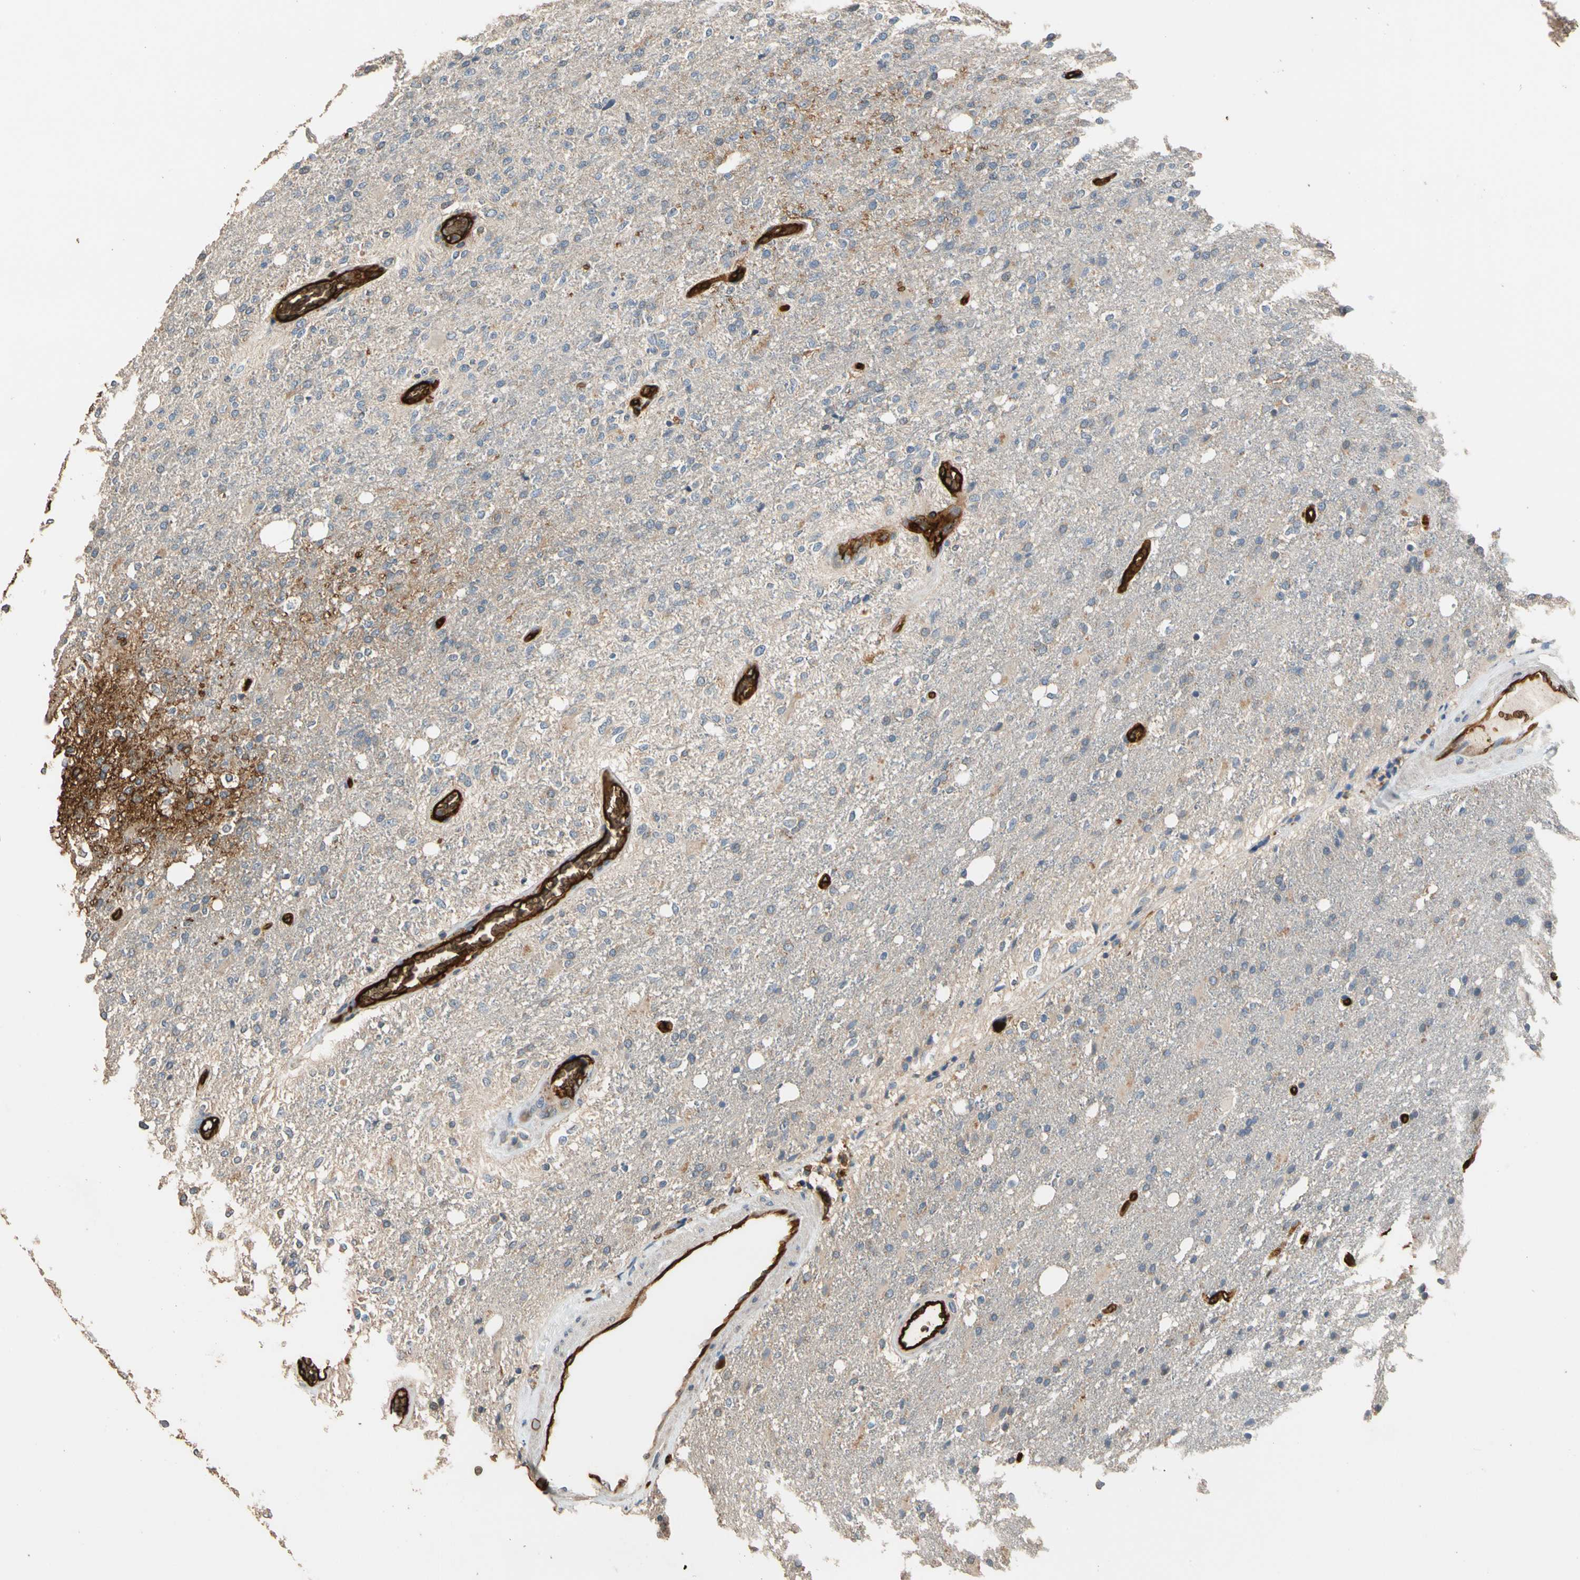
{"staining": {"intensity": "weak", "quantity": "<25%", "location": "cytoplasmic/membranous"}, "tissue": "glioma", "cell_type": "Tumor cells", "image_type": "cancer", "snomed": [{"axis": "morphology", "description": "Normal tissue, NOS"}, {"axis": "morphology", "description": "Glioma, malignant, High grade"}, {"axis": "topography", "description": "Cerebral cortex"}], "caption": "Image shows no protein expression in tumor cells of malignant glioma (high-grade) tissue.", "gene": "RIOK2", "patient": {"sex": "male", "age": 77}}